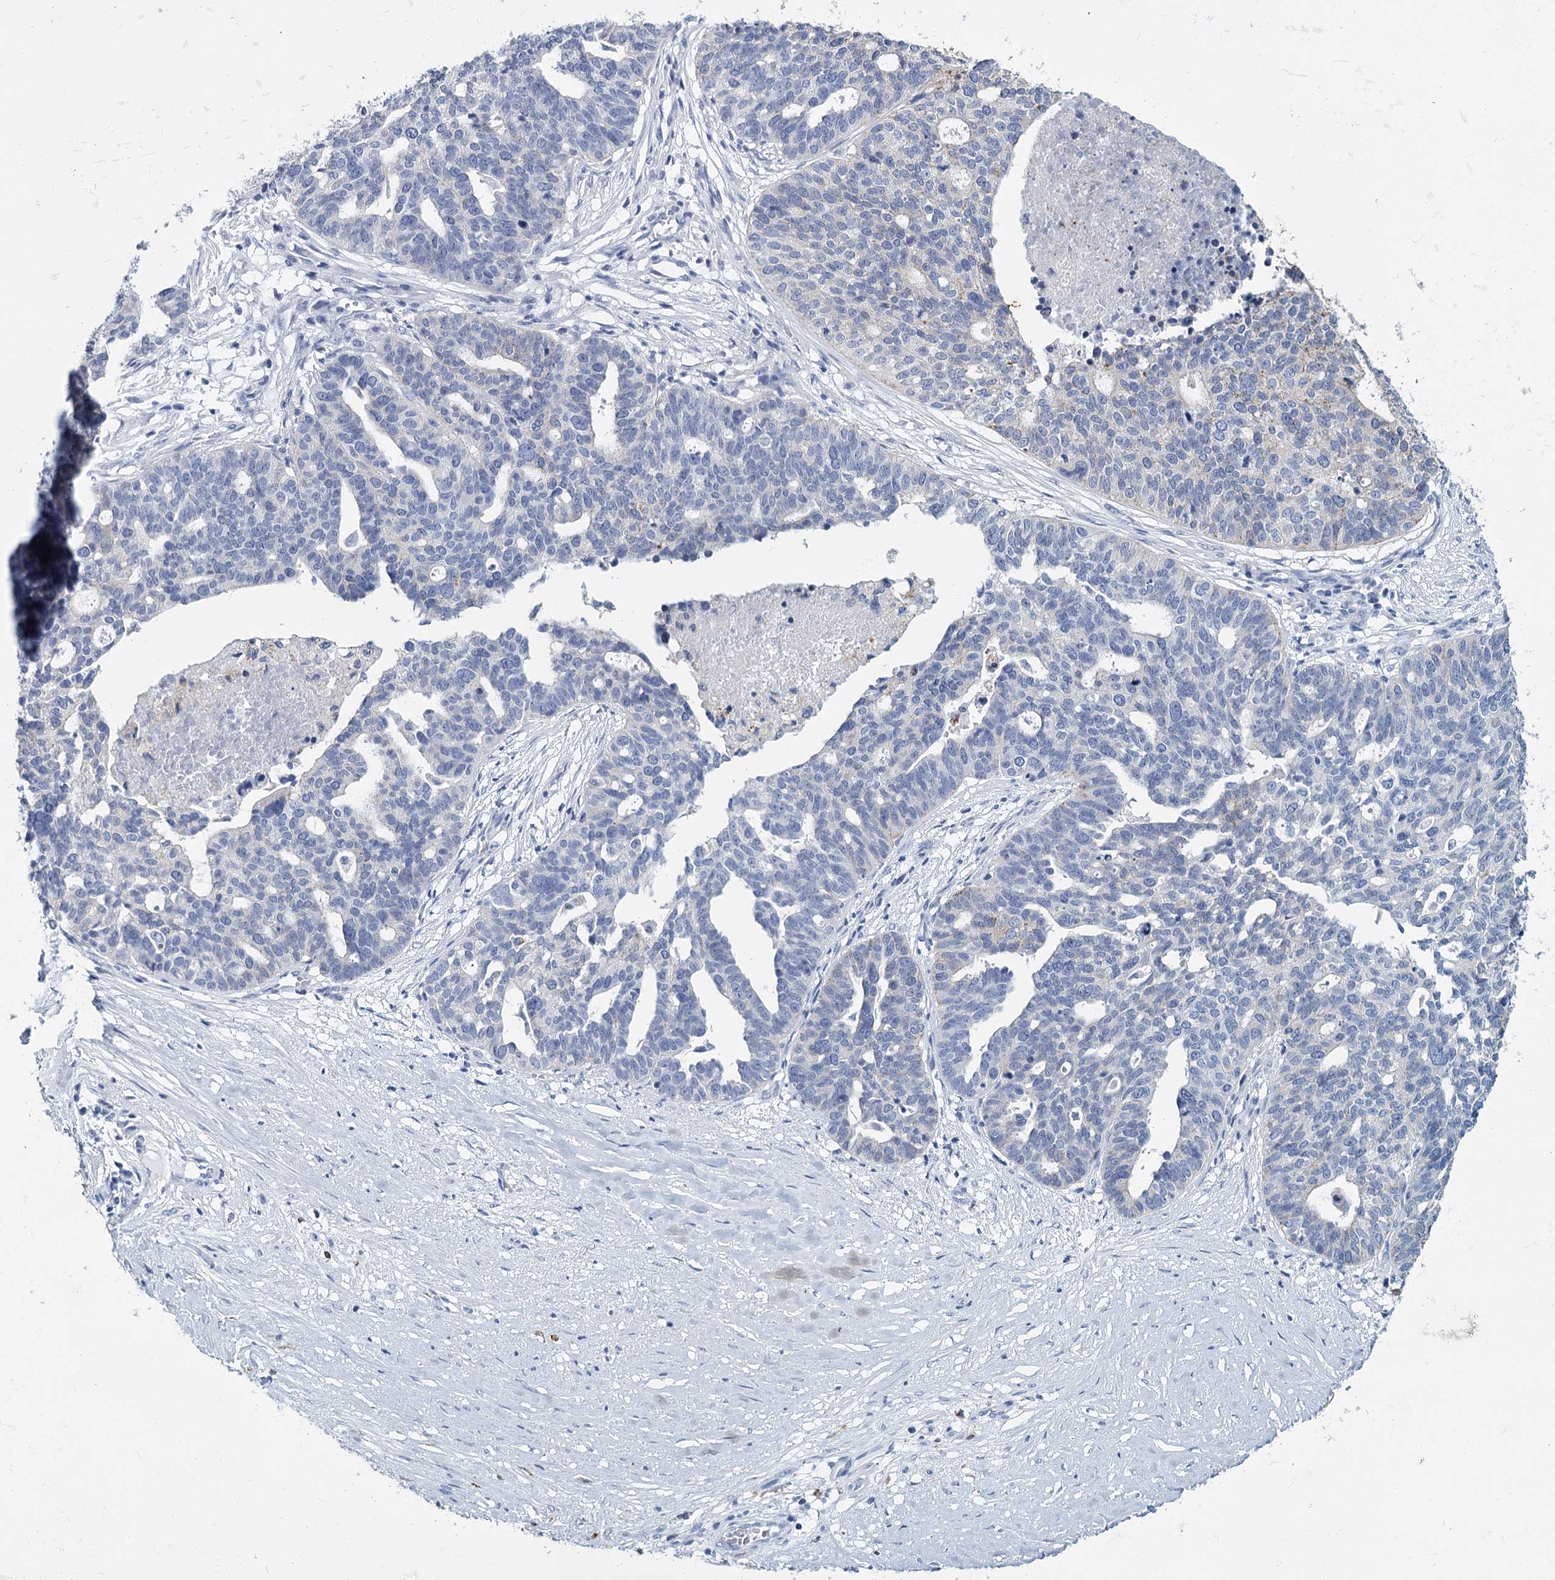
{"staining": {"intensity": "negative", "quantity": "none", "location": "none"}, "tissue": "ovarian cancer", "cell_type": "Tumor cells", "image_type": "cancer", "snomed": [{"axis": "morphology", "description": "Cystadenocarcinoma, serous, NOS"}, {"axis": "topography", "description": "Ovary"}], "caption": "IHC micrograph of human ovarian cancer (serous cystadenocarcinoma) stained for a protein (brown), which exhibits no staining in tumor cells.", "gene": "METTL7B", "patient": {"sex": "female", "age": 59}}